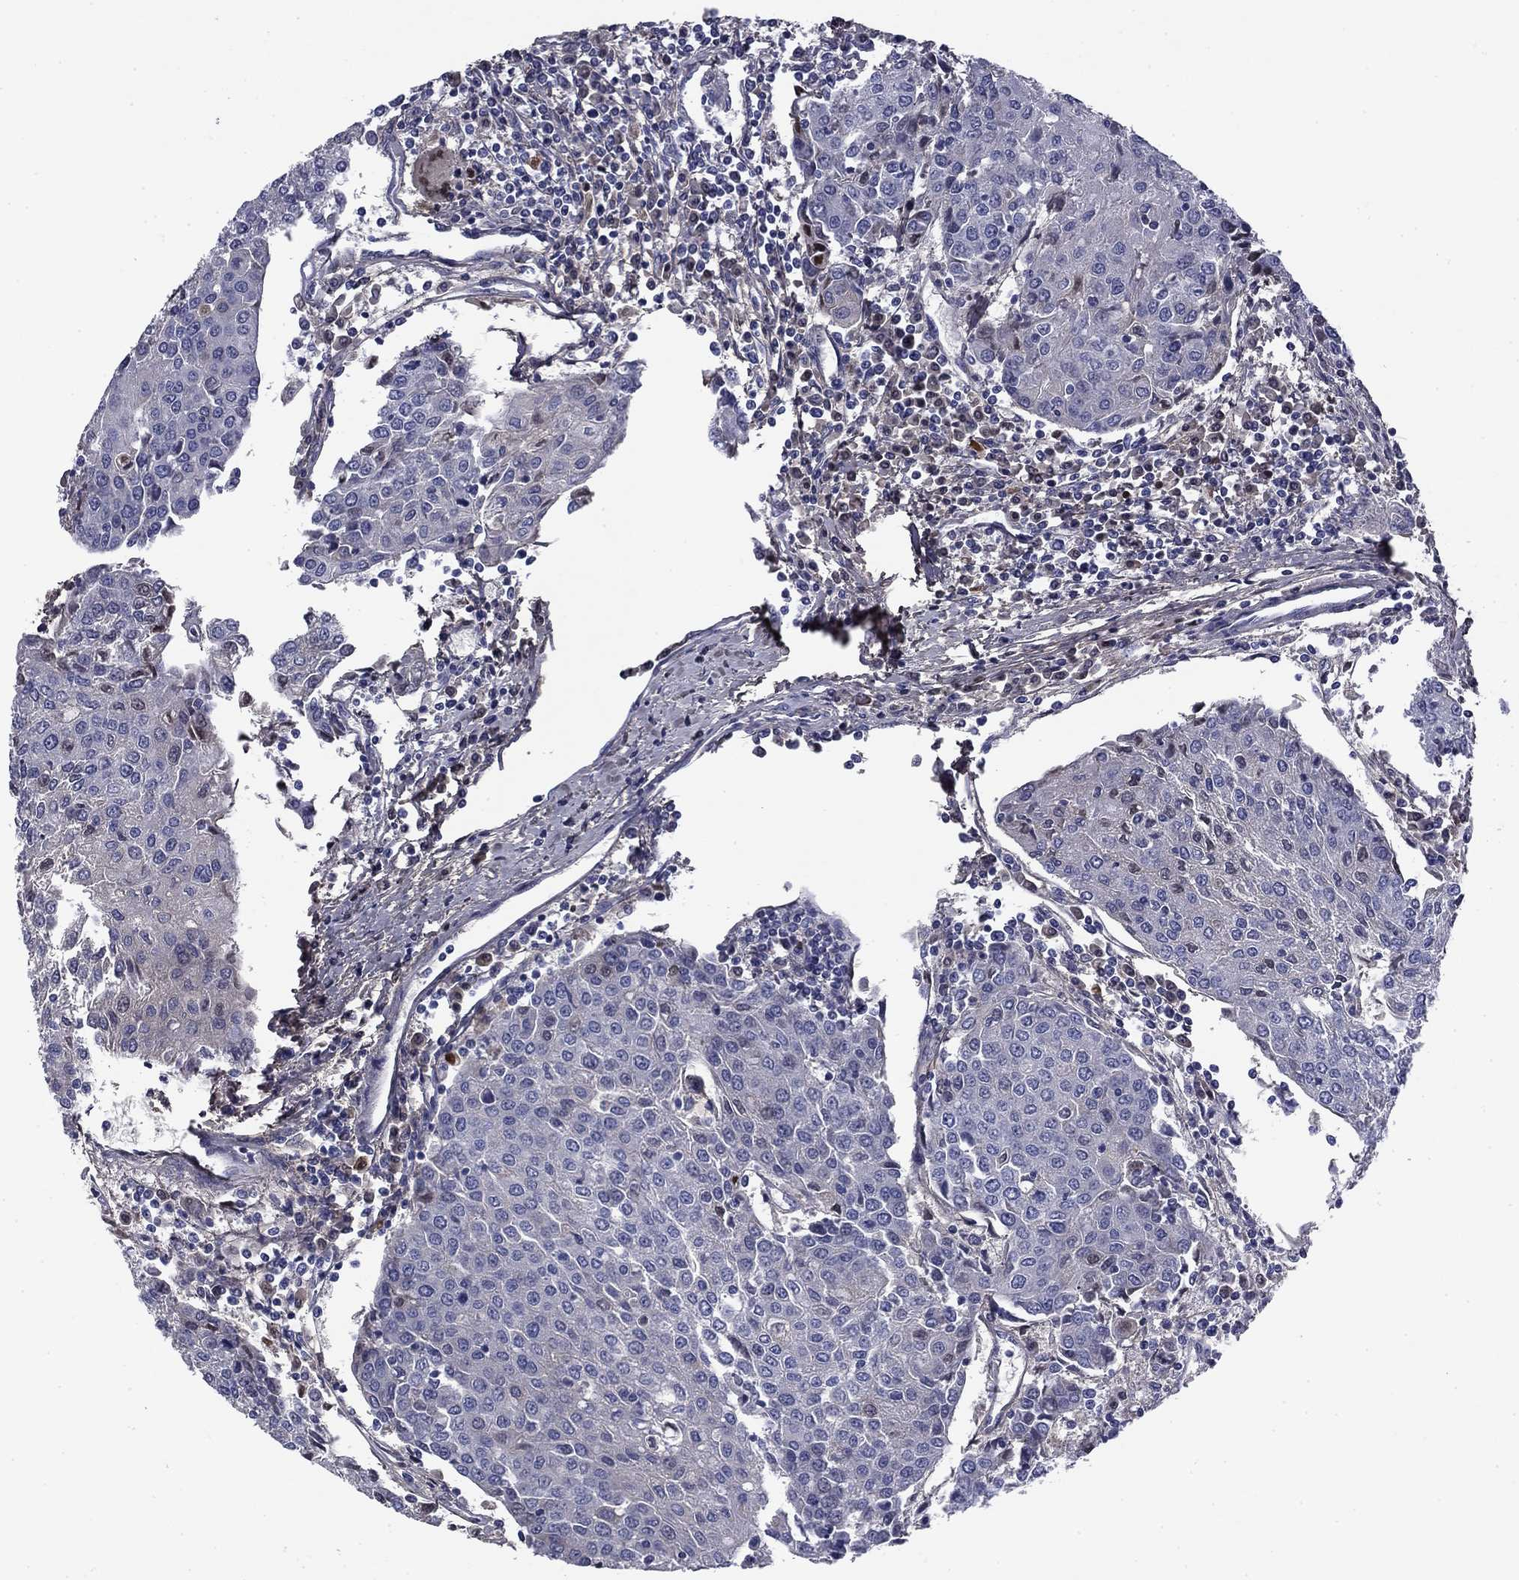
{"staining": {"intensity": "negative", "quantity": "none", "location": "none"}, "tissue": "urothelial cancer", "cell_type": "Tumor cells", "image_type": "cancer", "snomed": [{"axis": "morphology", "description": "Urothelial carcinoma, High grade"}, {"axis": "topography", "description": "Urinary bladder"}], "caption": "Tumor cells are negative for protein expression in human urothelial carcinoma (high-grade).", "gene": "COL2A1", "patient": {"sex": "female", "age": 85}}